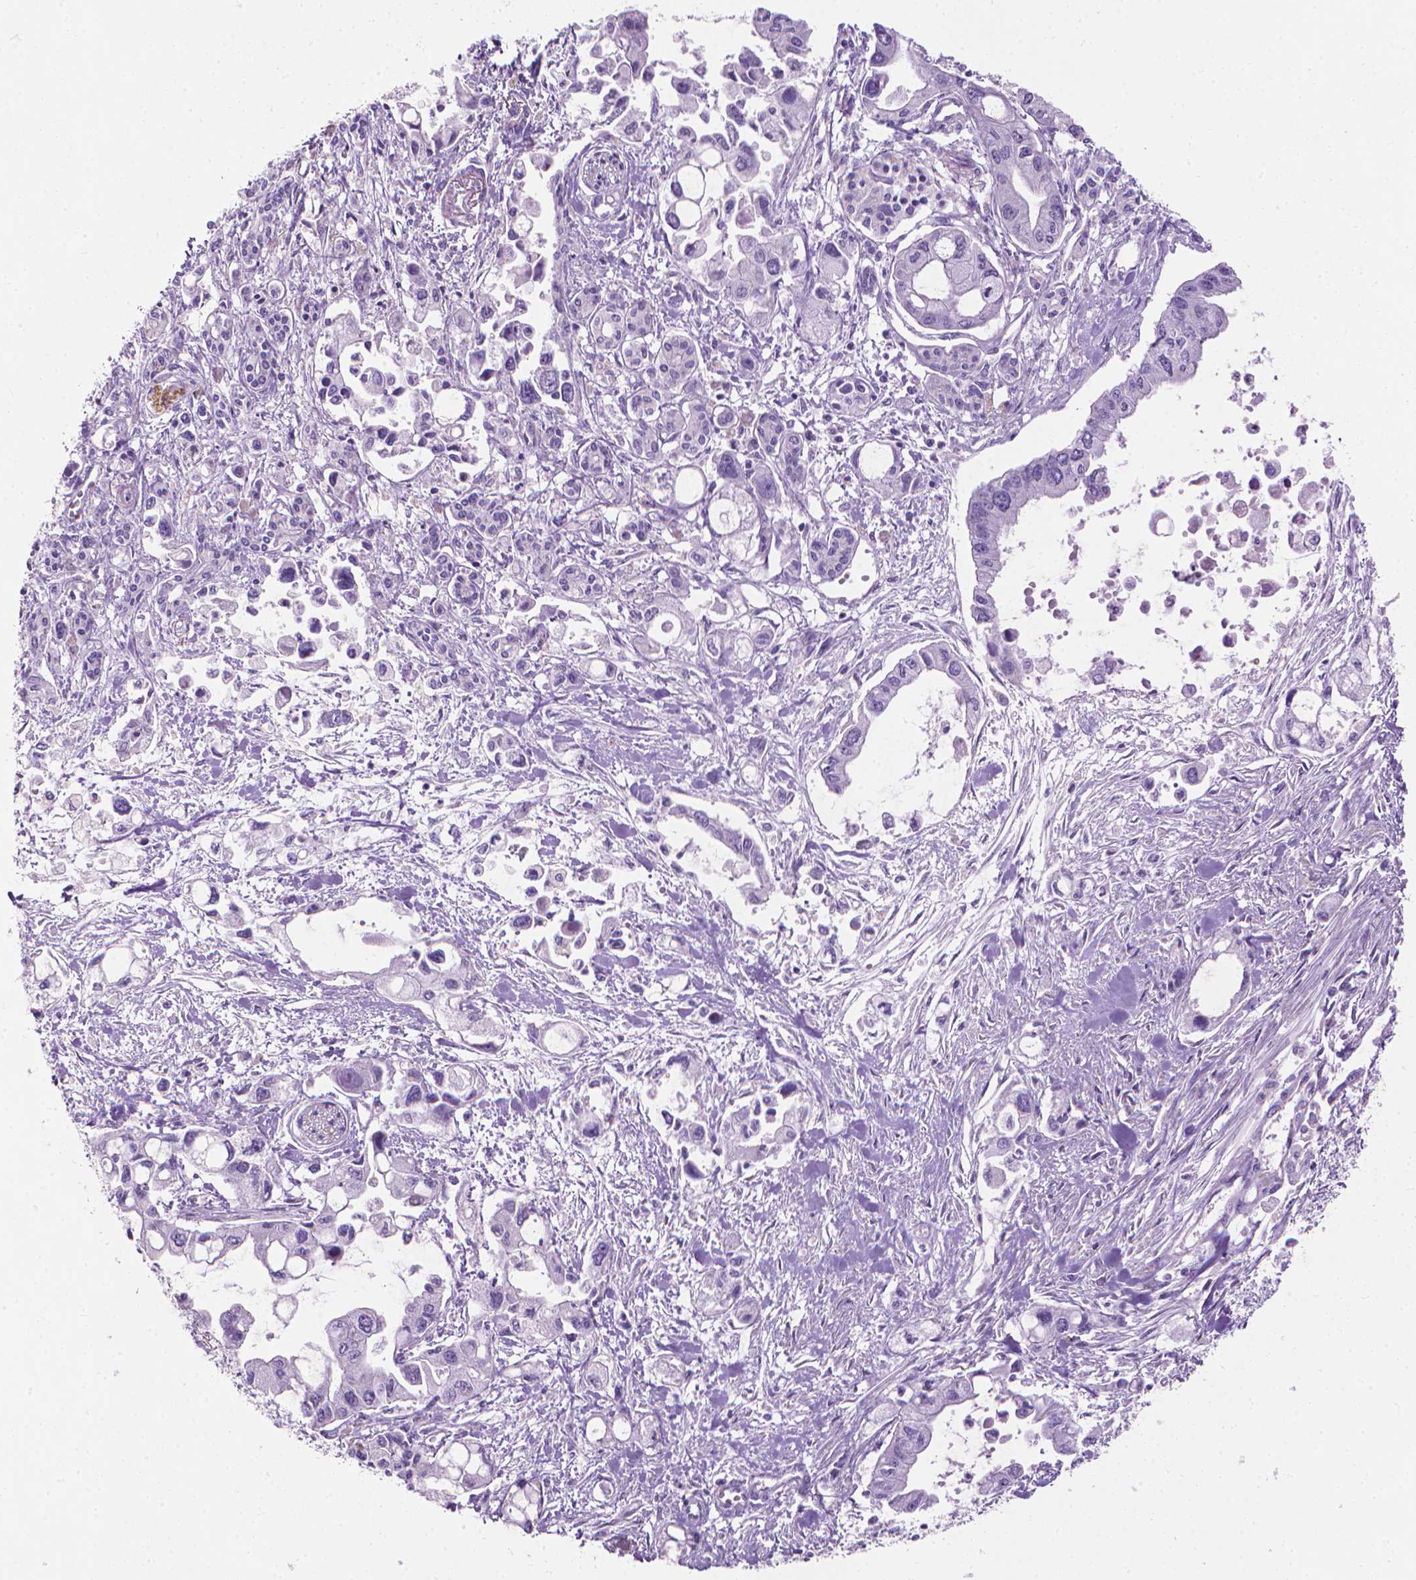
{"staining": {"intensity": "negative", "quantity": "none", "location": "none"}, "tissue": "pancreatic cancer", "cell_type": "Tumor cells", "image_type": "cancer", "snomed": [{"axis": "morphology", "description": "Adenocarcinoma, NOS"}, {"axis": "topography", "description": "Pancreas"}], "caption": "IHC histopathology image of pancreatic adenocarcinoma stained for a protein (brown), which demonstrates no staining in tumor cells.", "gene": "KRT73", "patient": {"sex": "female", "age": 61}}